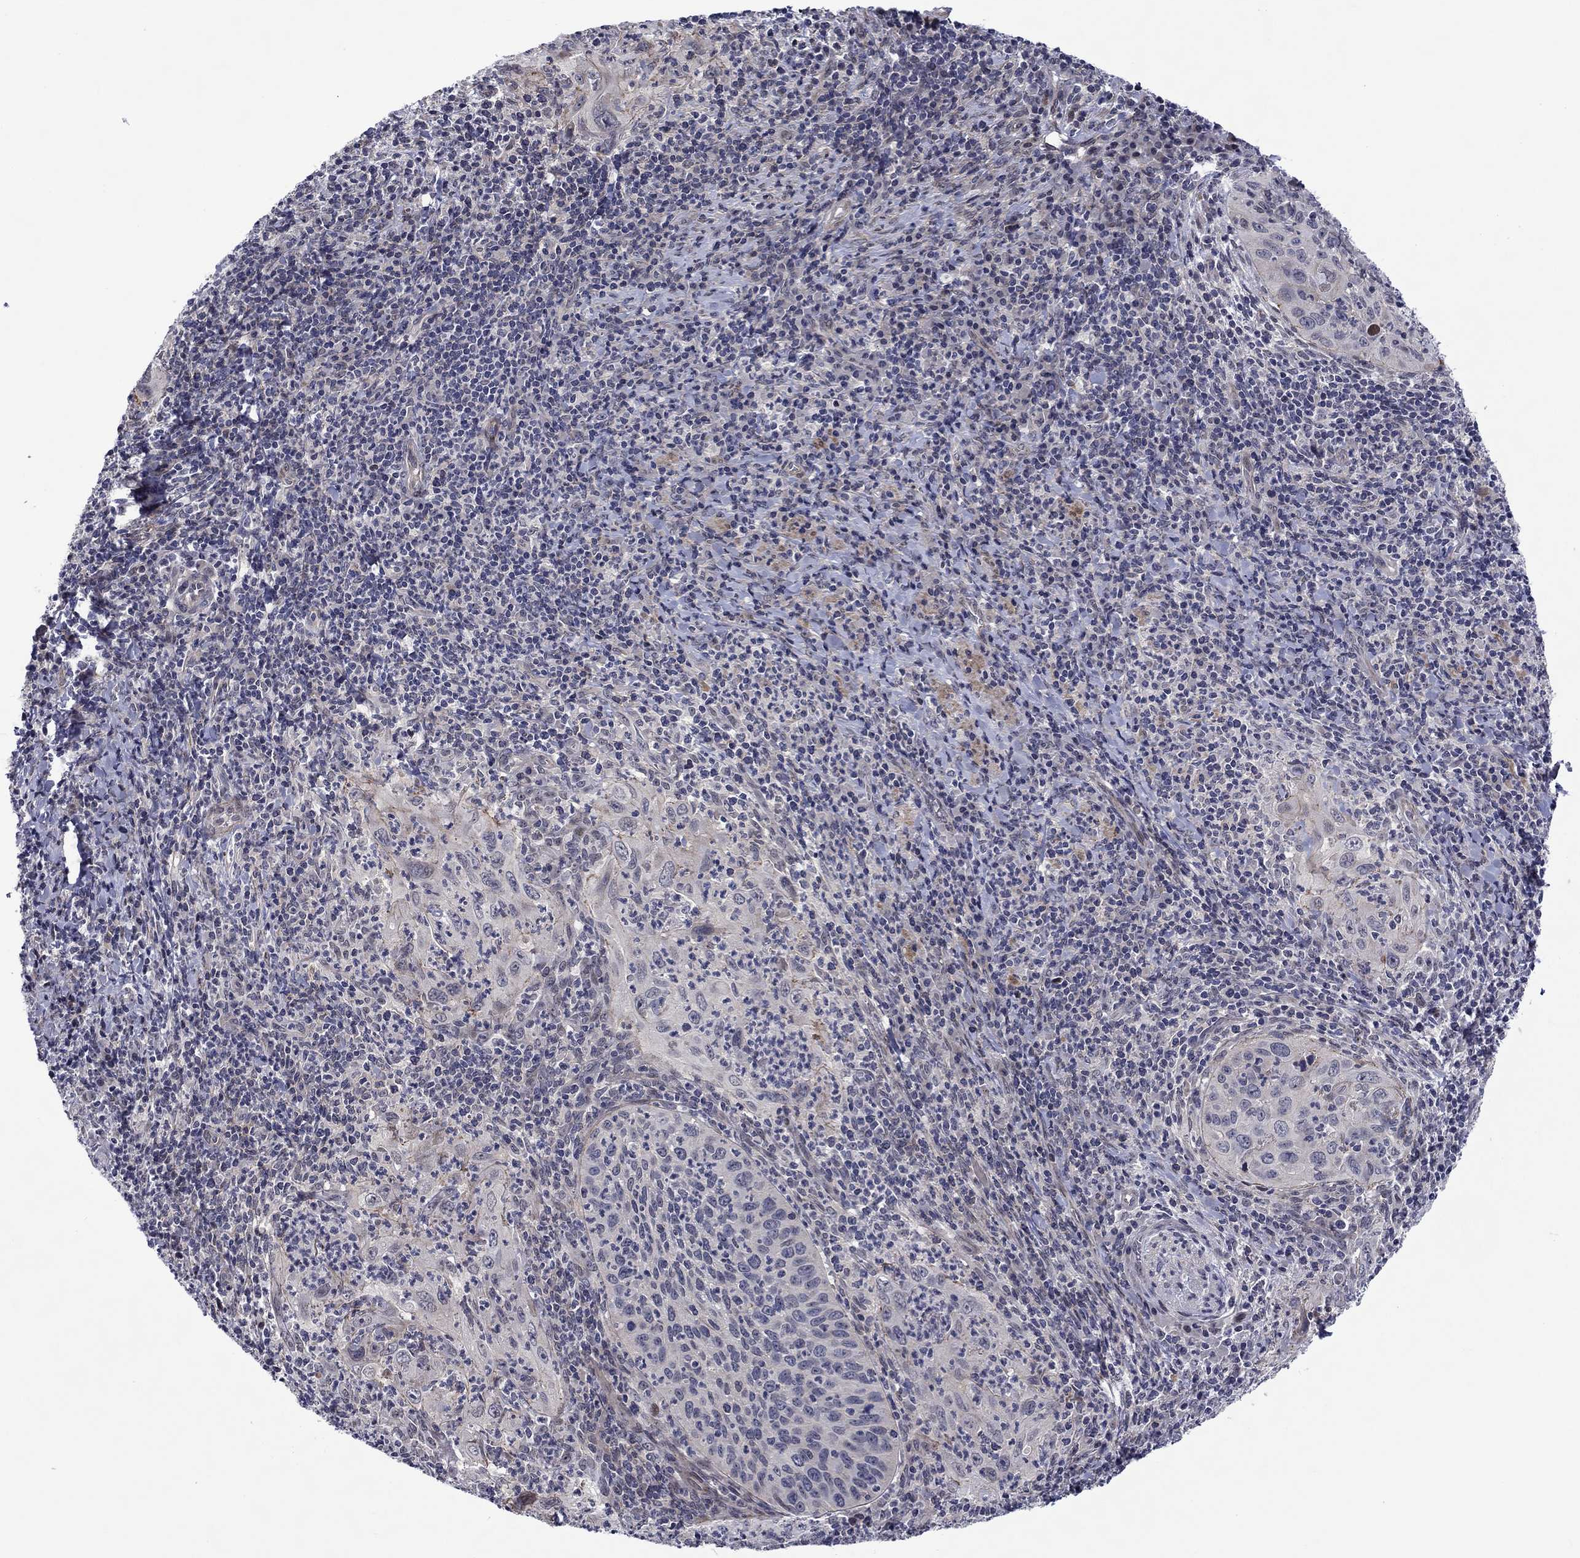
{"staining": {"intensity": "negative", "quantity": "none", "location": "none"}, "tissue": "cervical cancer", "cell_type": "Tumor cells", "image_type": "cancer", "snomed": [{"axis": "morphology", "description": "Squamous cell carcinoma, NOS"}, {"axis": "topography", "description": "Cervix"}], "caption": "Cervical cancer was stained to show a protein in brown. There is no significant positivity in tumor cells.", "gene": "B3GAT1", "patient": {"sex": "female", "age": 26}}